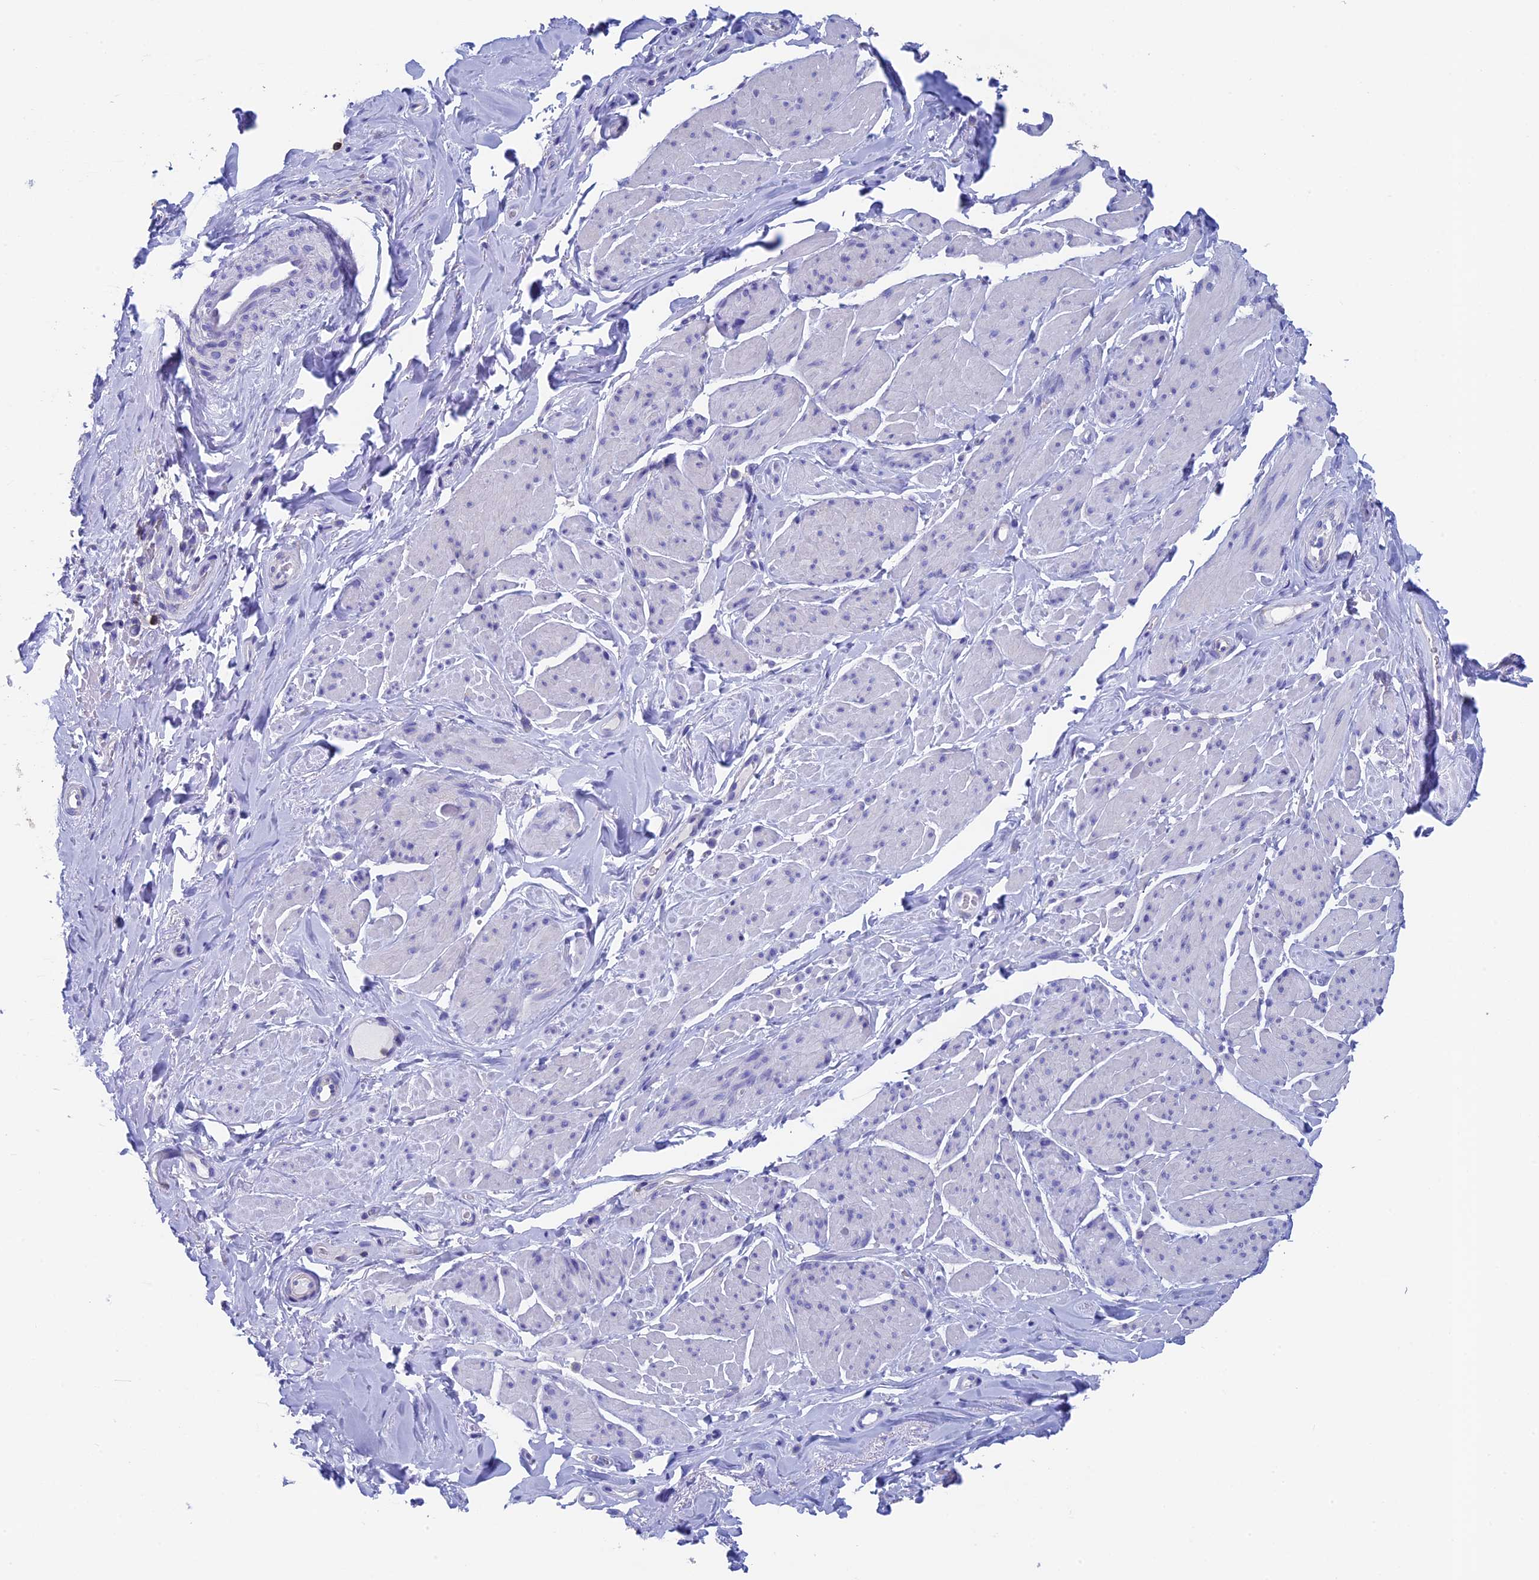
{"staining": {"intensity": "negative", "quantity": "none", "location": "none"}, "tissue": "smooth muscle", "cell_type": "Smooth muscle cells", "image_type": "normal", "snomed": [{"axis": "morphology", "description": "Normal tissue, NOS"}, {"axis": "topography", "description": "Smooth muscle"}, {"axis": "topography", "description": "Peripheral nerve tissue"}], "caption": "Photomicrograph shows no significant protein expression in smooth muscle cells of benign smooth muscle.", "gene": "SEPTIN1", "patient": {"sex": "male", "age": 69}}